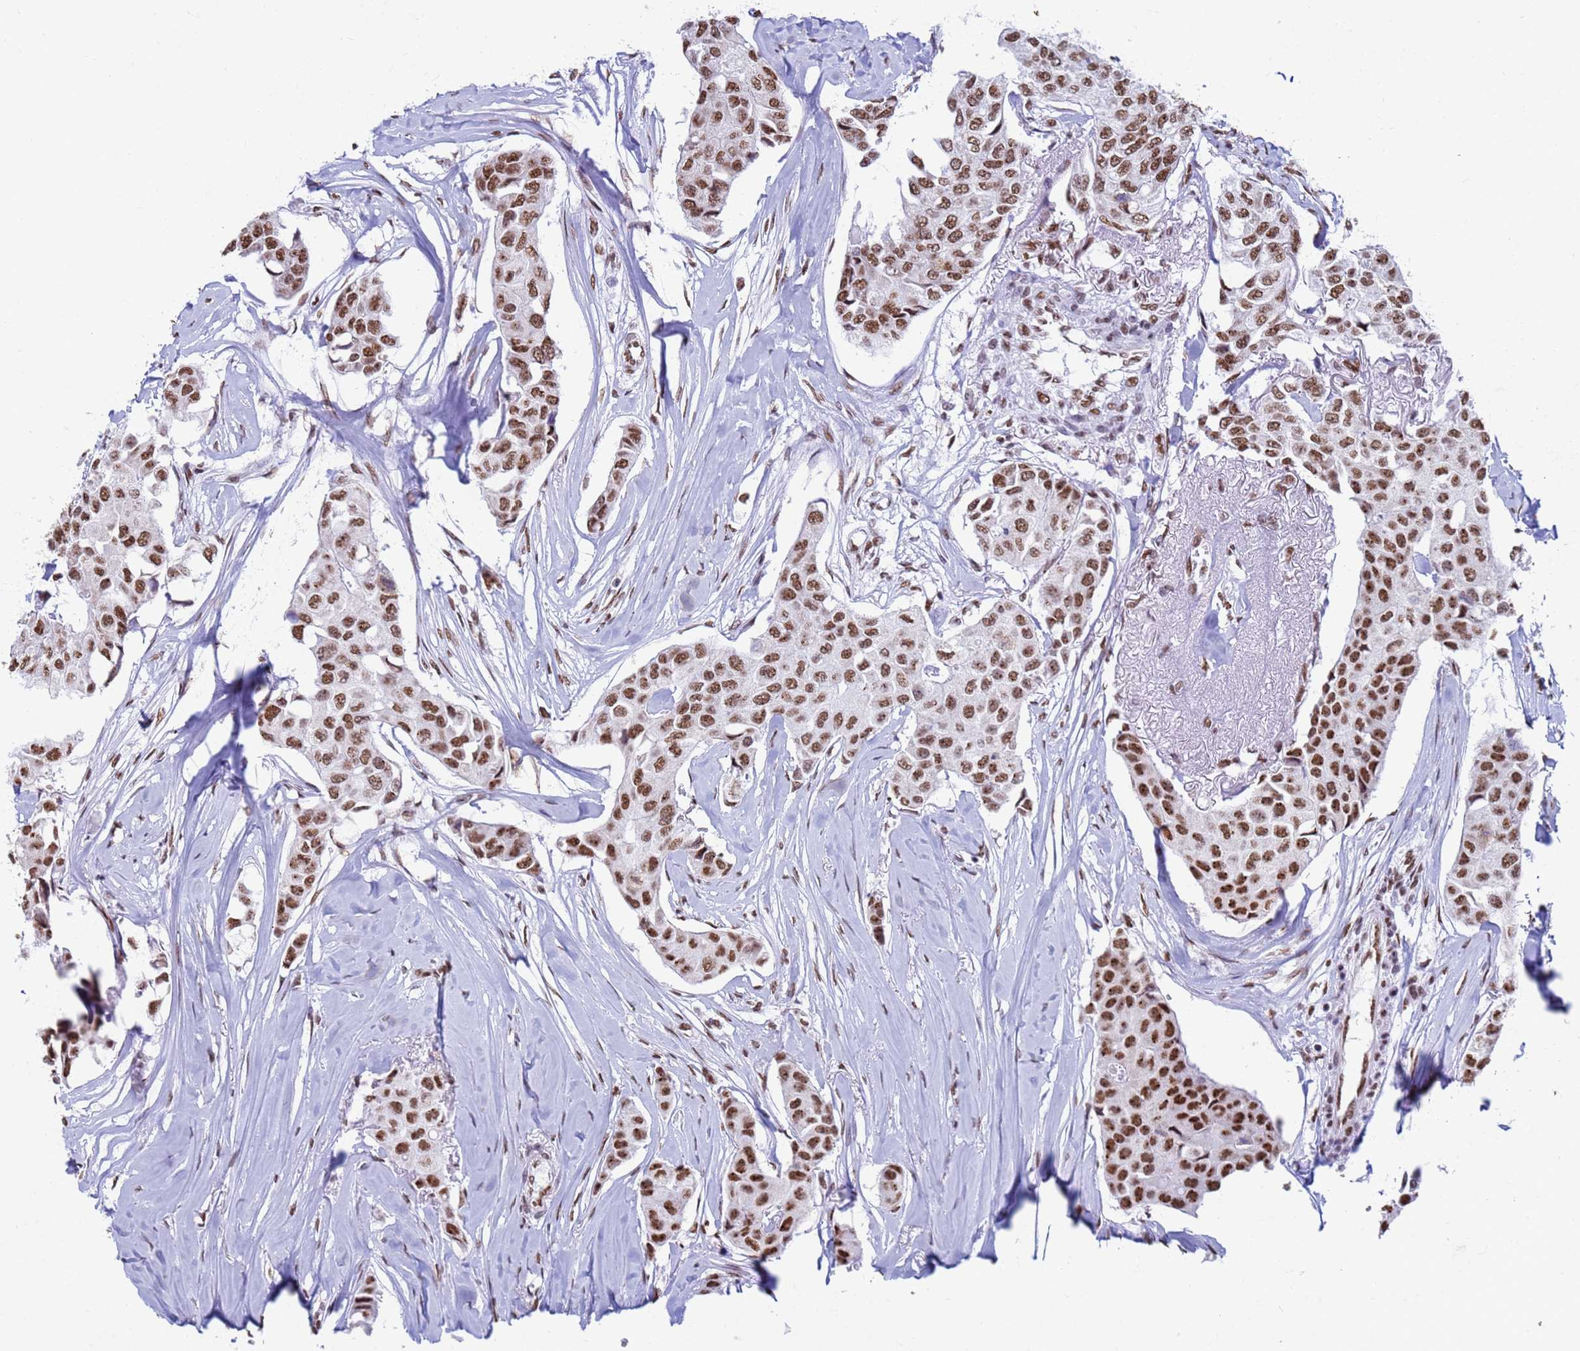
{"staining": {"intensity": "strong", "quantity": ">75%", "location": "nuclear"}, "tissue": "breast cancer", "cell_type": "Tumor cells", "image_type": "cancer", "snomed": [{"axis": "morphology", "description": "Duct carcinoma"}, {"axis": "topography", "description": "Breast"}], "caption": "Breast intraductal carcinoma stained with immunohistochemistry (IHC) exhibits strong nuclear positivity in about >75% of tumor cells.", "gene": "FAM170B", "patient": {"sex": "female", "age": 80}}